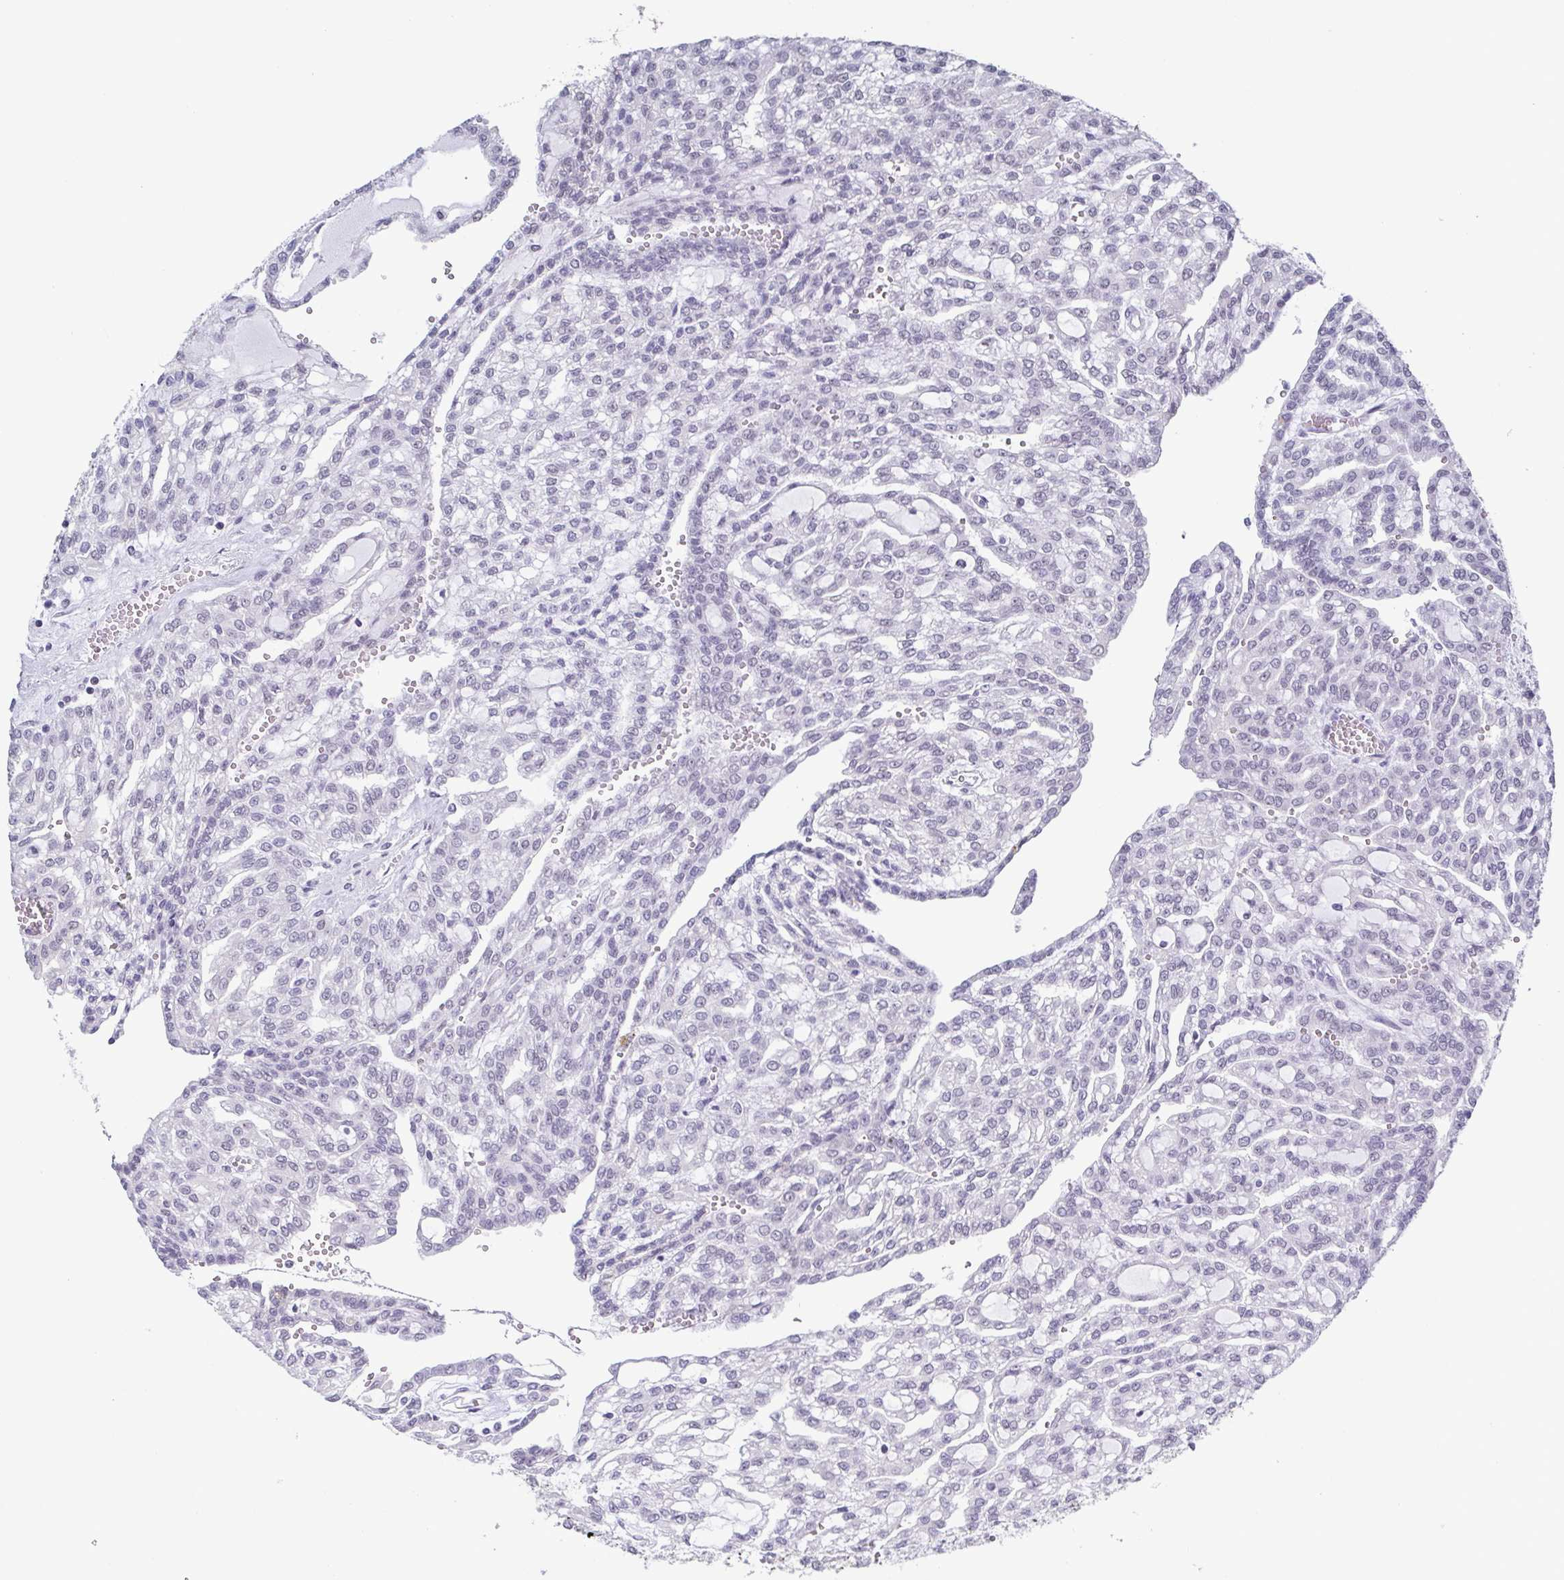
{"staining": {"intensity": "negative", "quantity": "none", "location": "none"}, "tissue": "renal cancer", "cell_type": "Tumor cells", "image_type": "cancer", "snomed": [{"axis": "morphology", "description": "Adenocarcinoma, NOS"}, {"axis": "topography", "description": "Kidney"}], "caption": "Protein analysis of renal cancer shows no significant staining in tumor cells.", "gene": "TMEM92", "patient": {"sex": "male", "age": 63}}